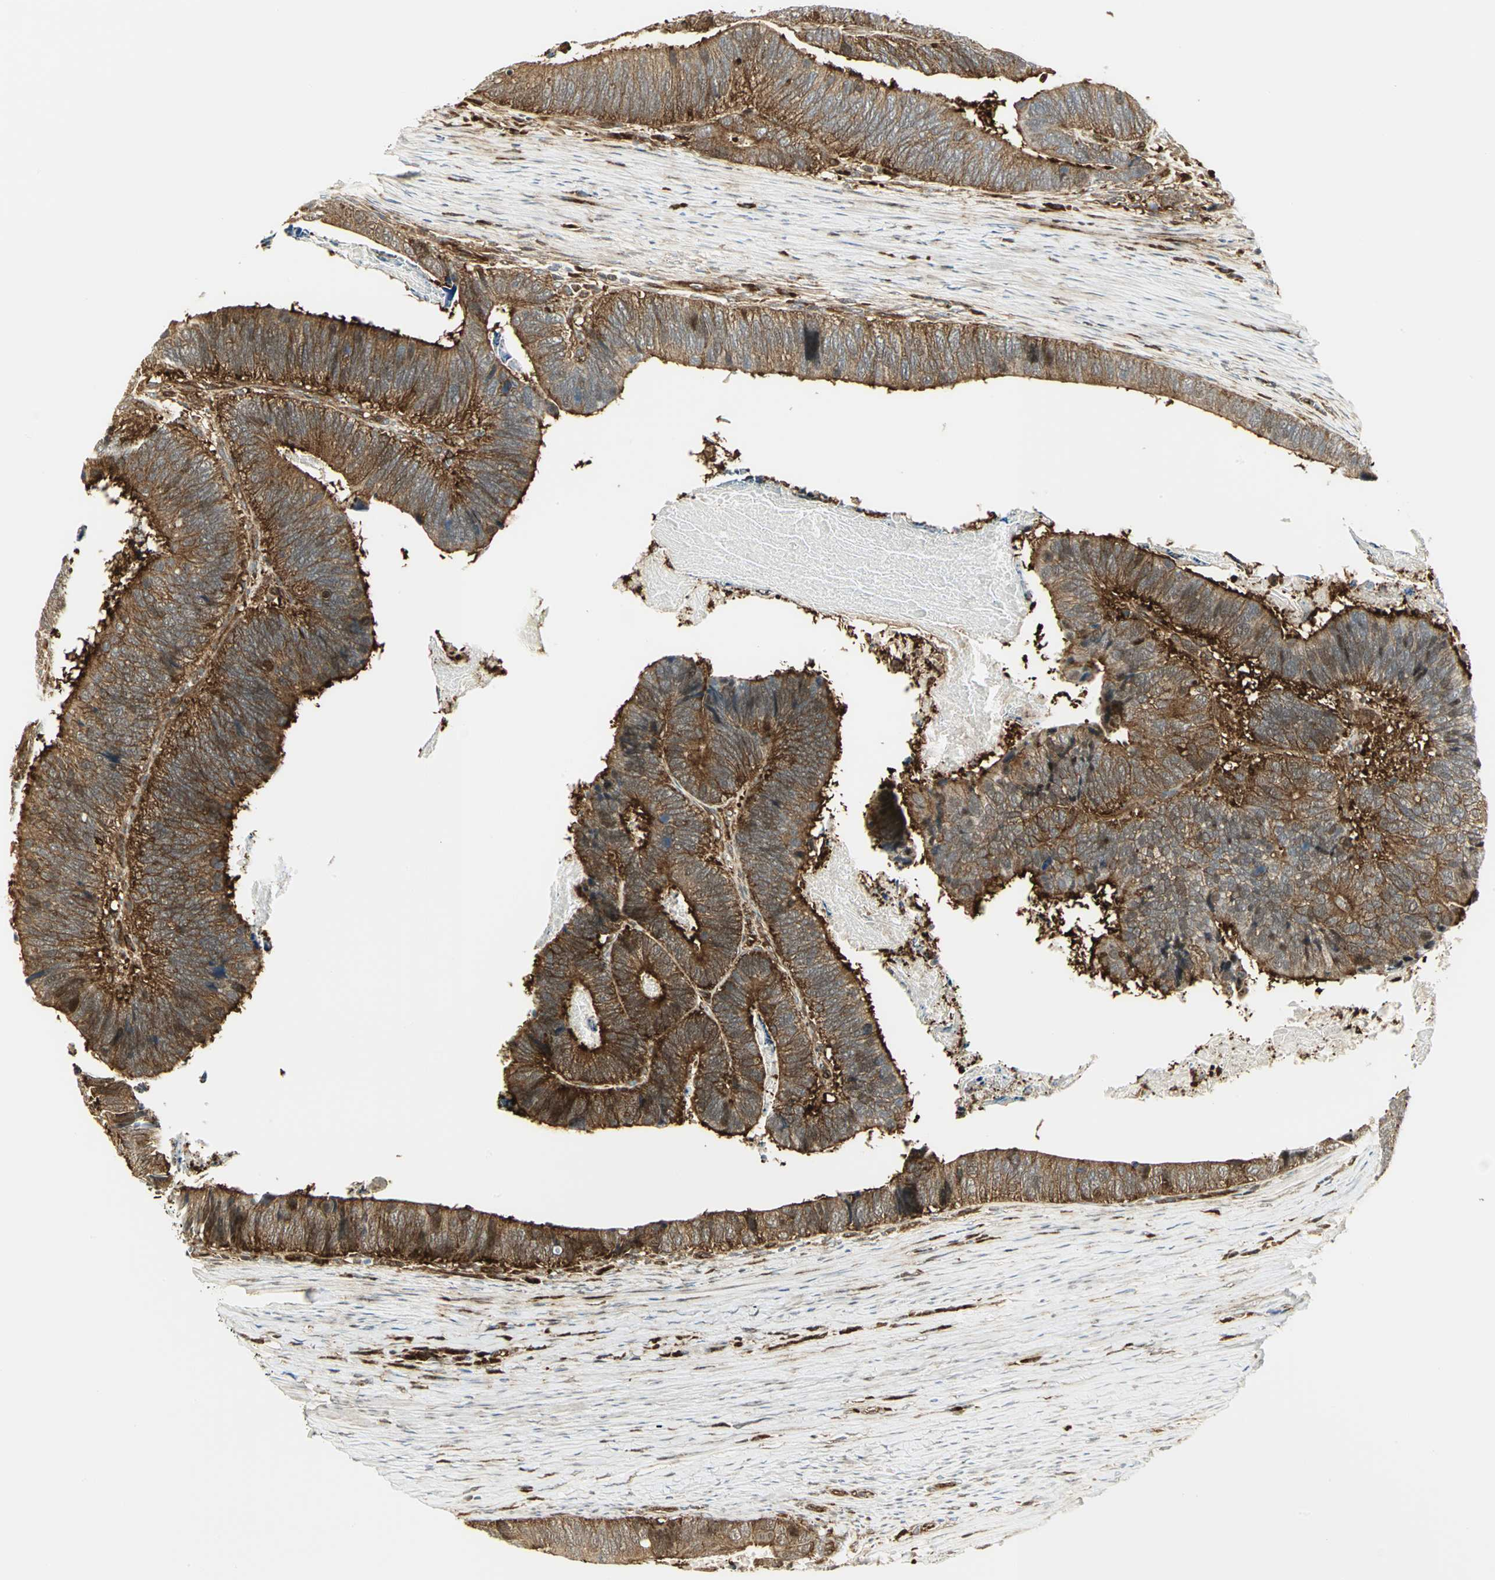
{"staining": {"intensity": "strong", "quantity": ">75%", "location": "cytoplasmic/membranous"}, "tissue": "colorectal cancer", "cell_type": "Tumor cells", "image_type": "cancer", "snomed": [{"axis": "morphology", "description": "Adenocarcinoma, NOS"}, {"axis": "topography", "description": "Colon"}], "caption": "Colorectal cancer (adenocarcinoma) tissue reveals strong cytoplasmic/membranous expression in about >75% of tumor cells (DAB IHC, brown staining for protein, blue staining for nuclei).", "gene": "EEA1", "patient": {"sex": "male", "age": 72}}